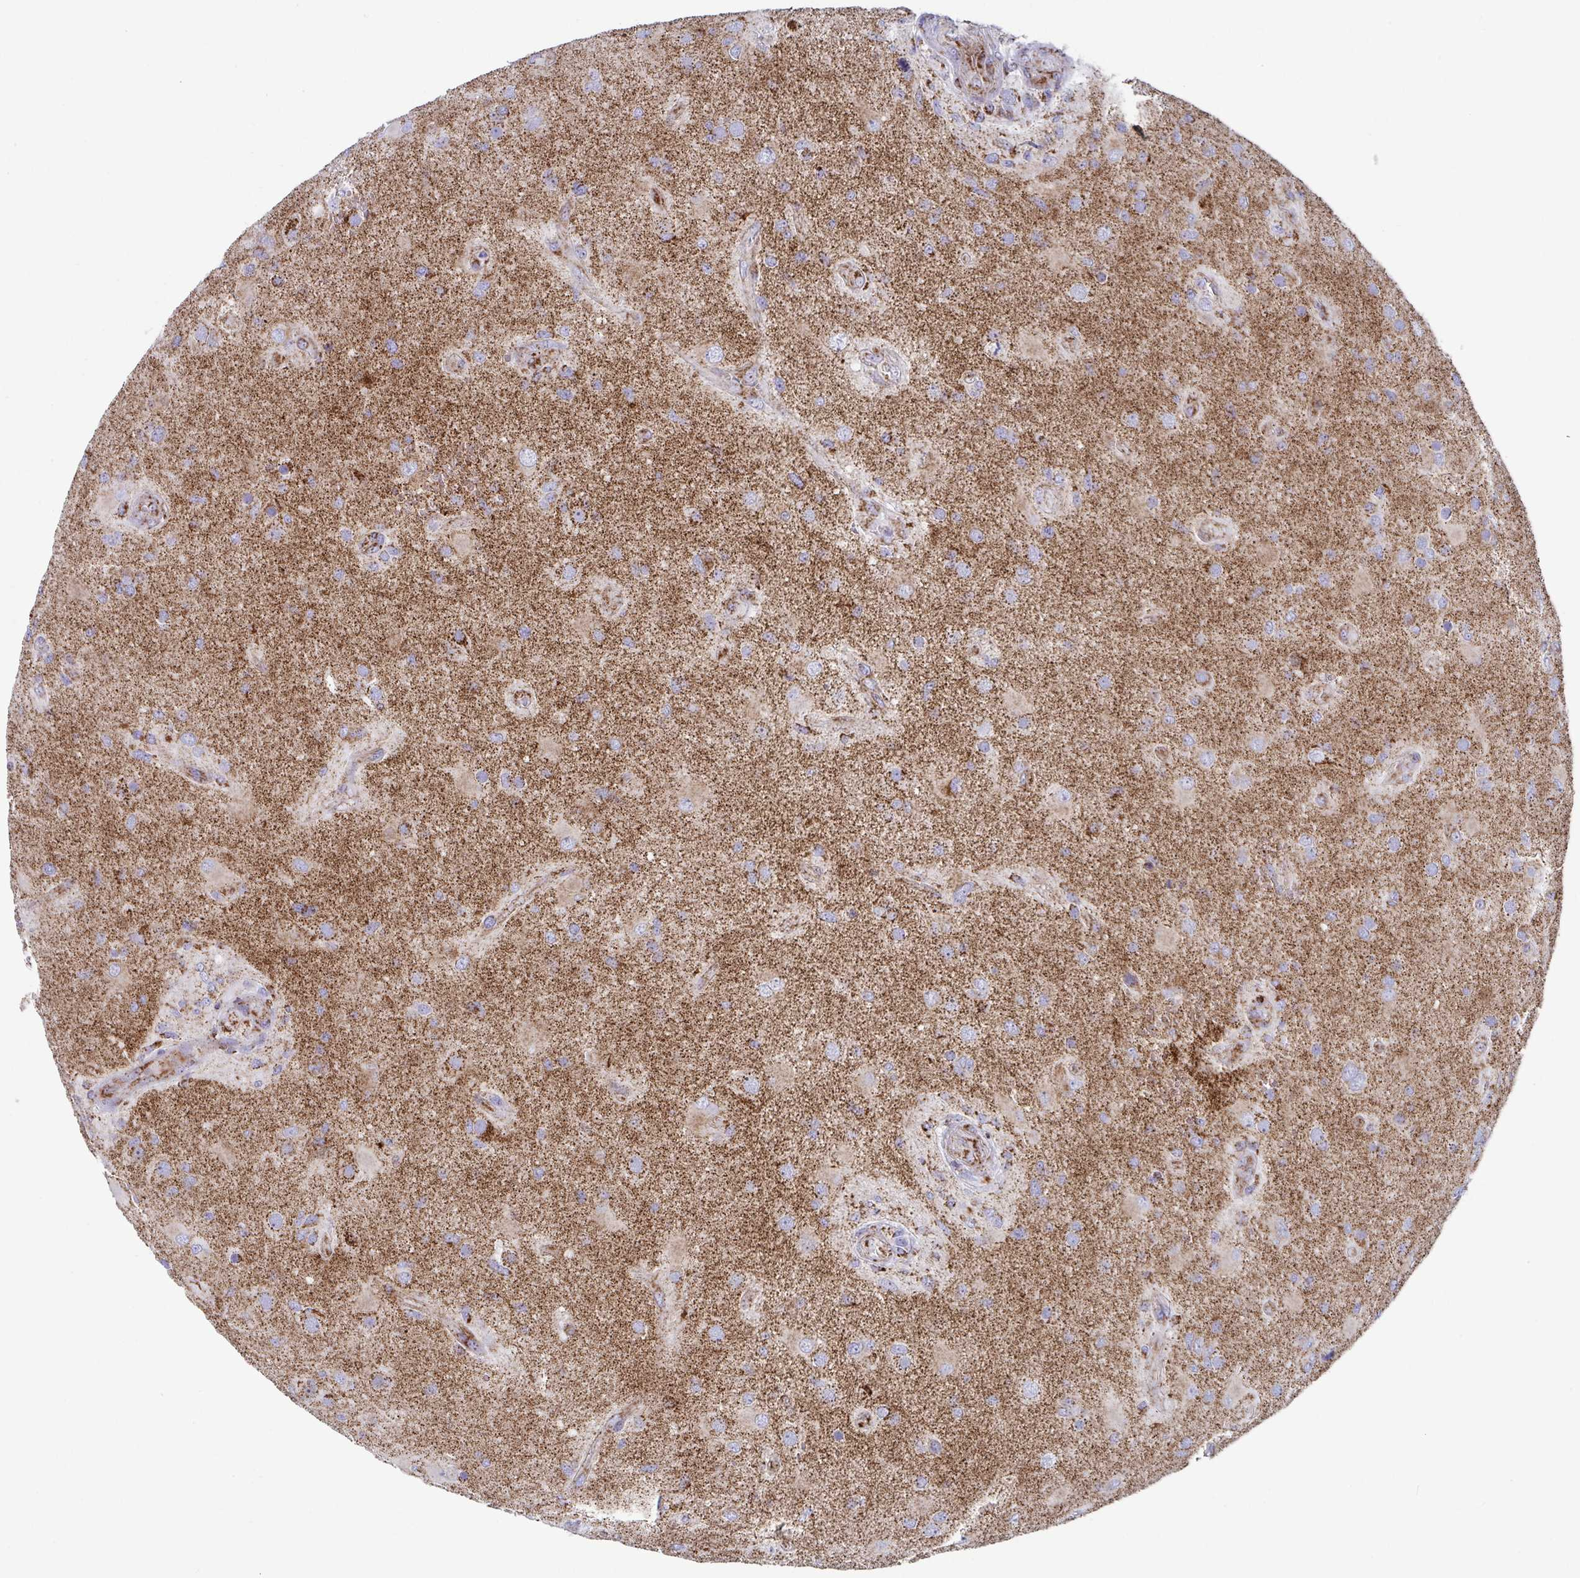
{"staining": {"intensity": "moderate", "quantity": ">75%", "location": "cytoplasmic/membranous"}, "tissue": "glioma", "cell_type": "Tumor cells", "image_type": "cancer", "snomed": [{"axis": "morphology", "description": "Glioma, malignant, High grade"}, {"axis": "topography", "description": "Brain"}], "caption": "Immunohistochemistry of human glioma exhibits medium levels of moderate cytoplasmic/membranous staining in approximately >75% of tumor cells.", "gene": "ATP5MJ", "patient": {"sex": "male", "age": 53}}